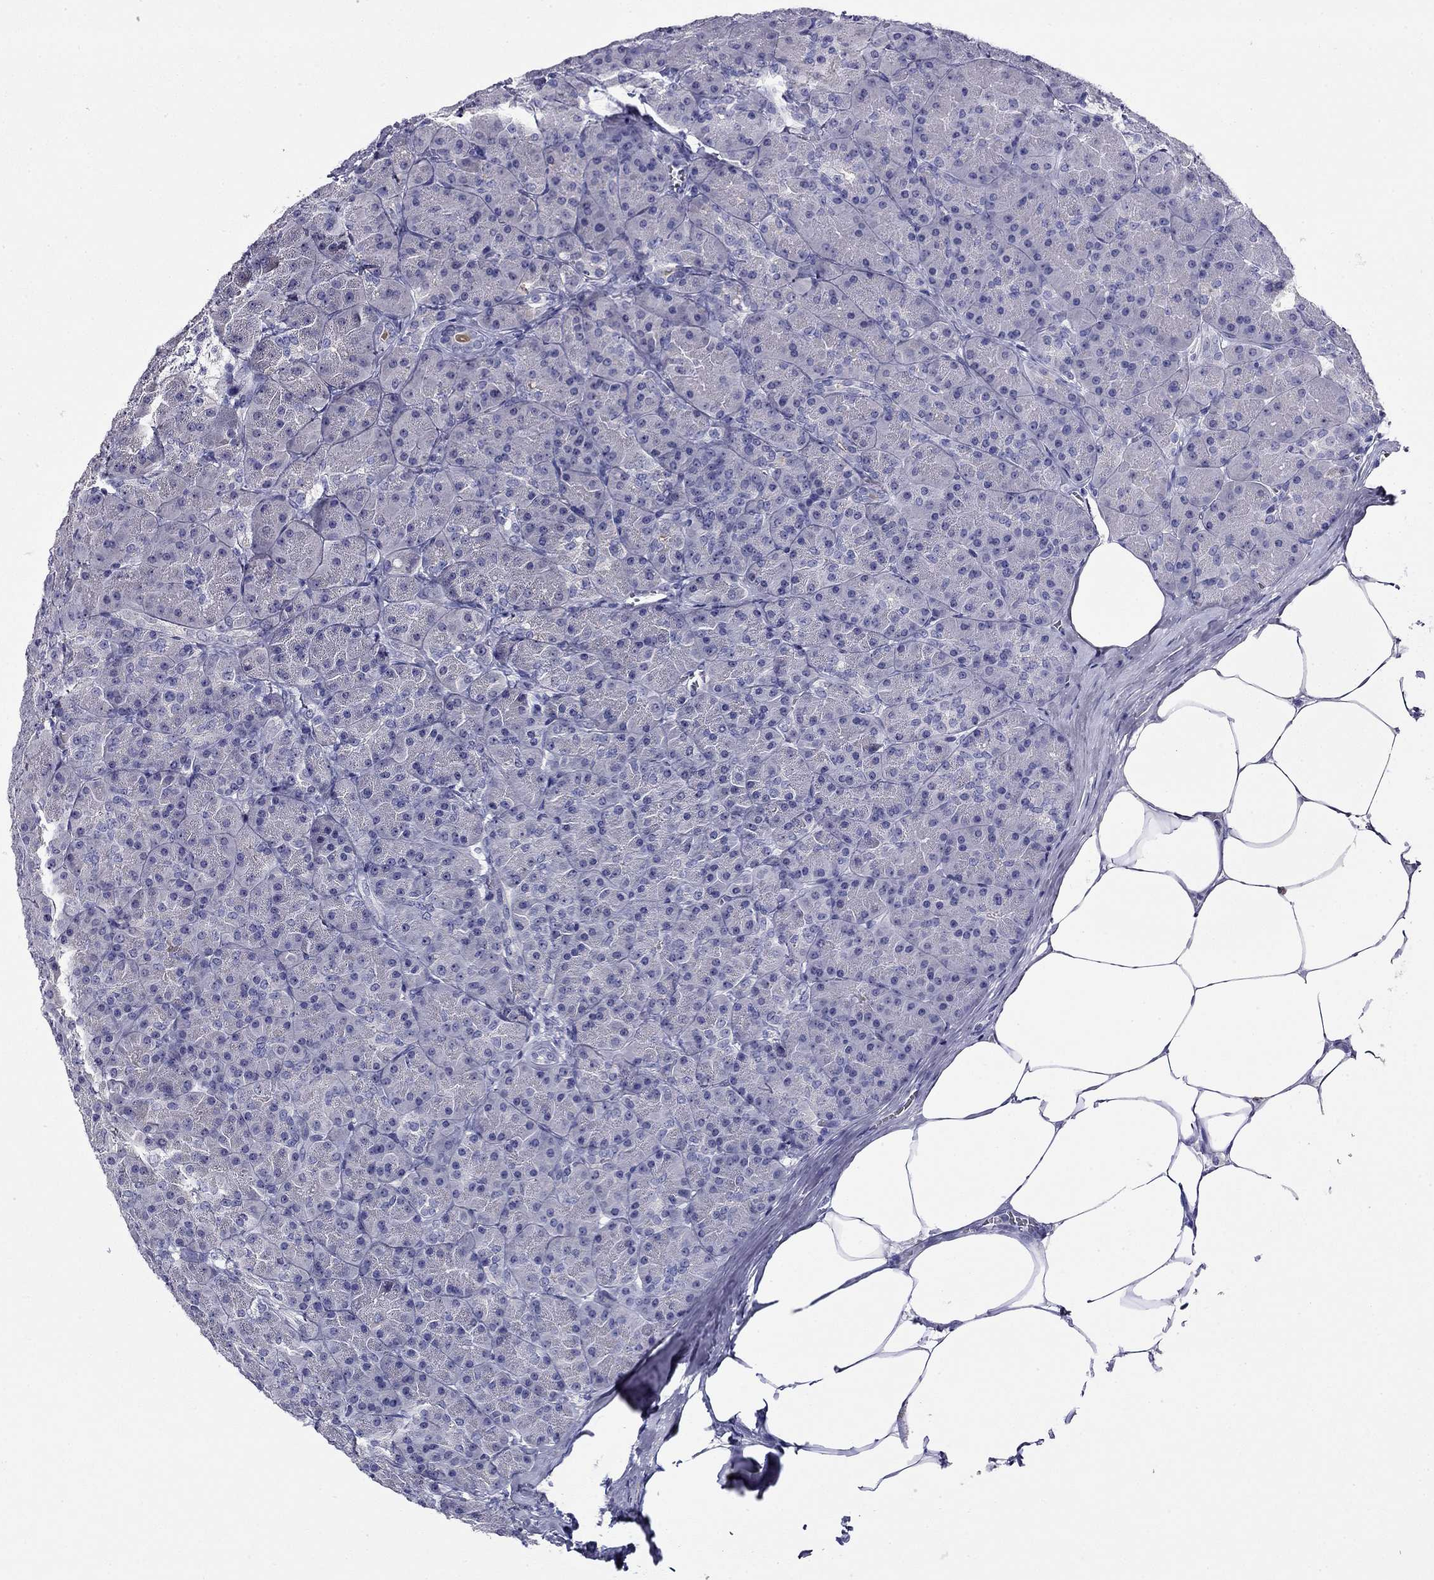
{"staining": {"intensity": "negative", "quantity": "none", "location": "none"}, "tissue": "pancreas", "cell_type": "Exocrine glandular cells", "image_type": "normal", "snomed": [{"axis": "morphology", "description": "Normal tissue, NOS"}, {"axis": "topography", "description": "Pancreas"}], "caption": "Immunohistochemistry image of unremarkable pancreas: human pancreas stained with DAB shows no significant protein expression in exocrine glandular cells.", "gene": "ODF4", "patient": {"sex": "male", "age": 57}}